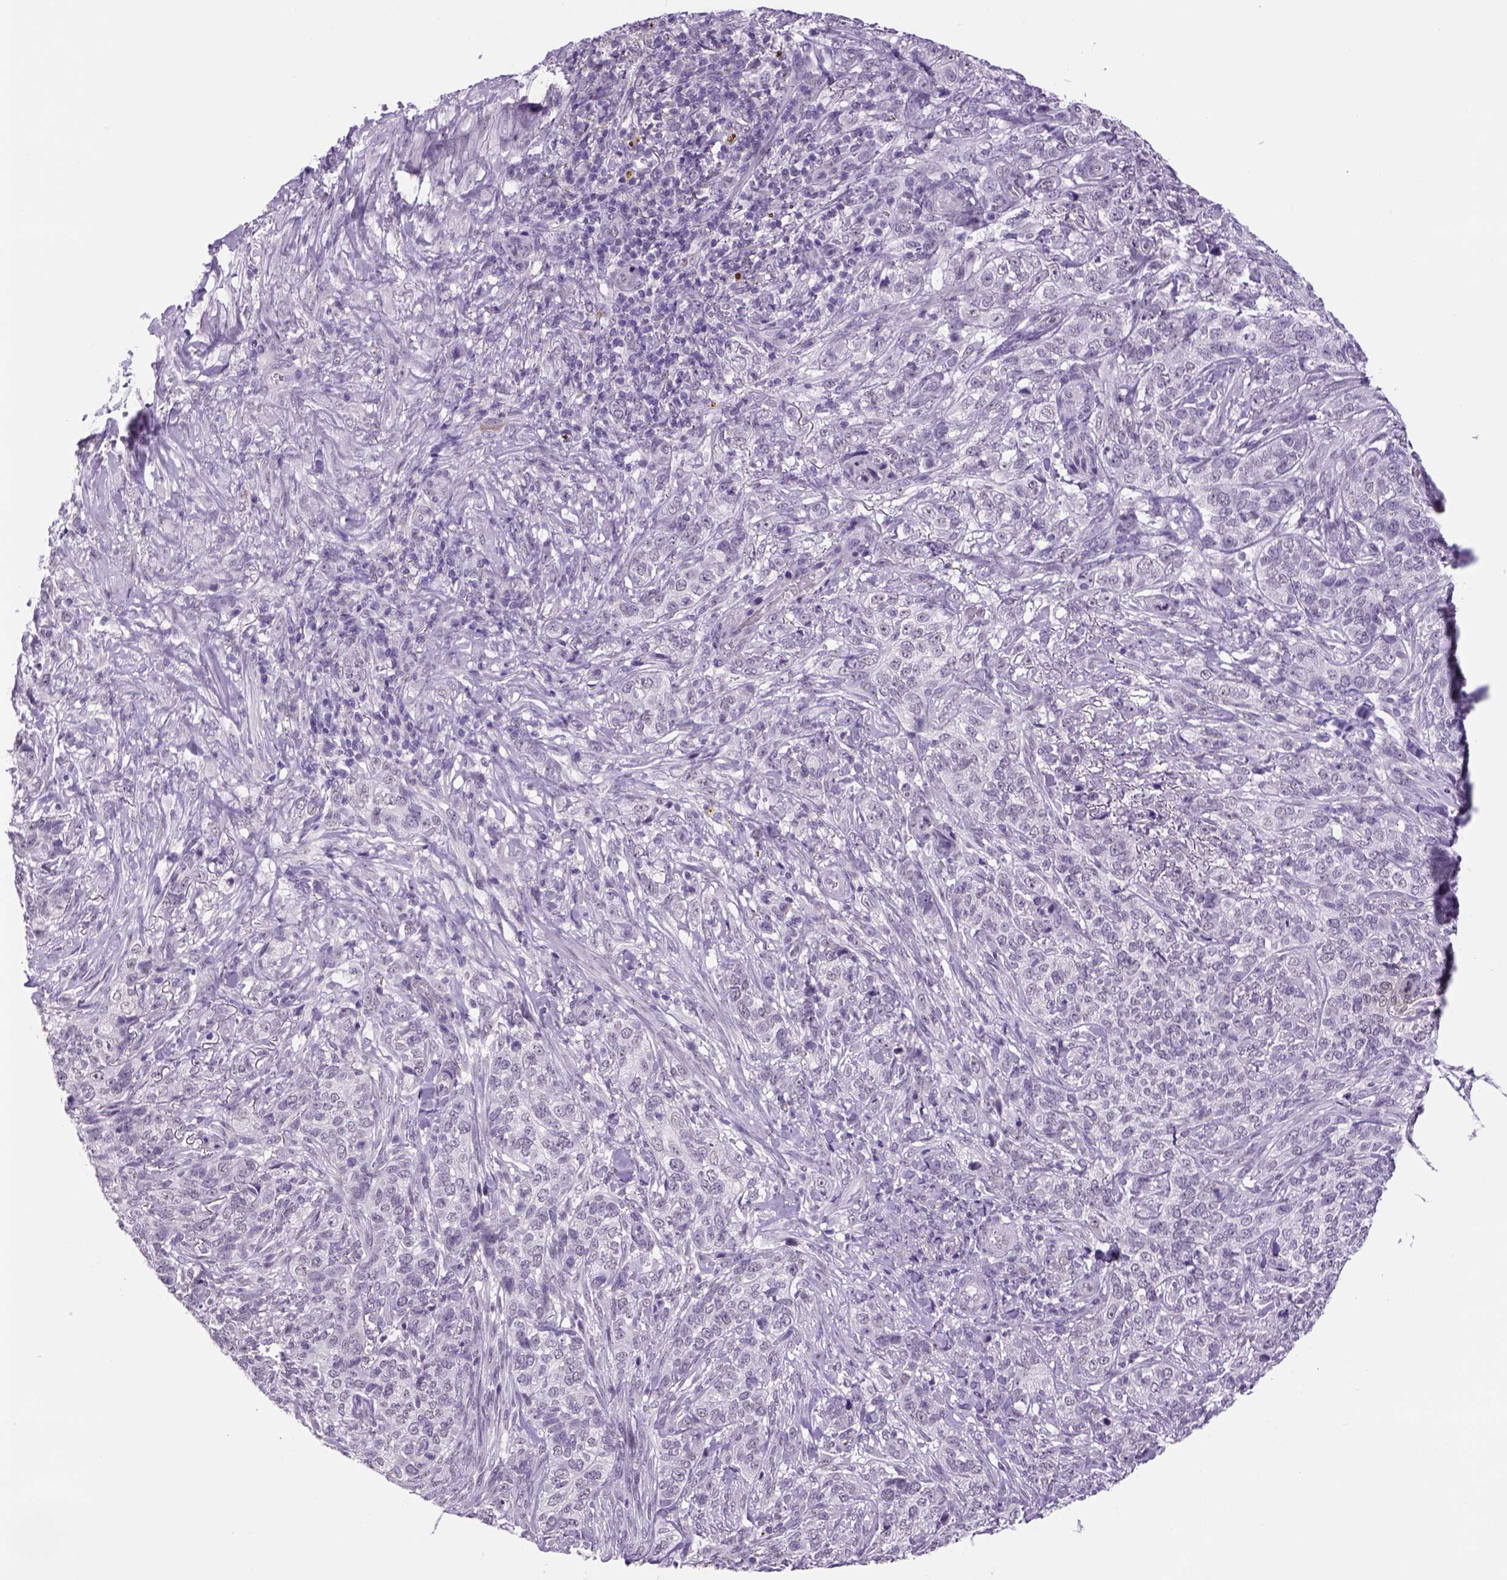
{"staining": {"intensity": "negative", "quantity": "none", "location": "none"}, "tissue": "skin cancer", "cell_type": "Tumor cells", "image_type": "cancer", "snomed": [{"axis": "morphology", "description": "Basal cell carcinoma"}, {"axis": "topography", "description": "Skin"}], "caption": "High magnification brightfield microscopy of skin basal cell carcinoma stained with DAB (3,3'-diaminobenzidine) (brown) and counterstained with hematoxylin (blue): tumor cells show no significant expression.", "gene": "DBH", "patient": {"sex": "female", "age": 69}}